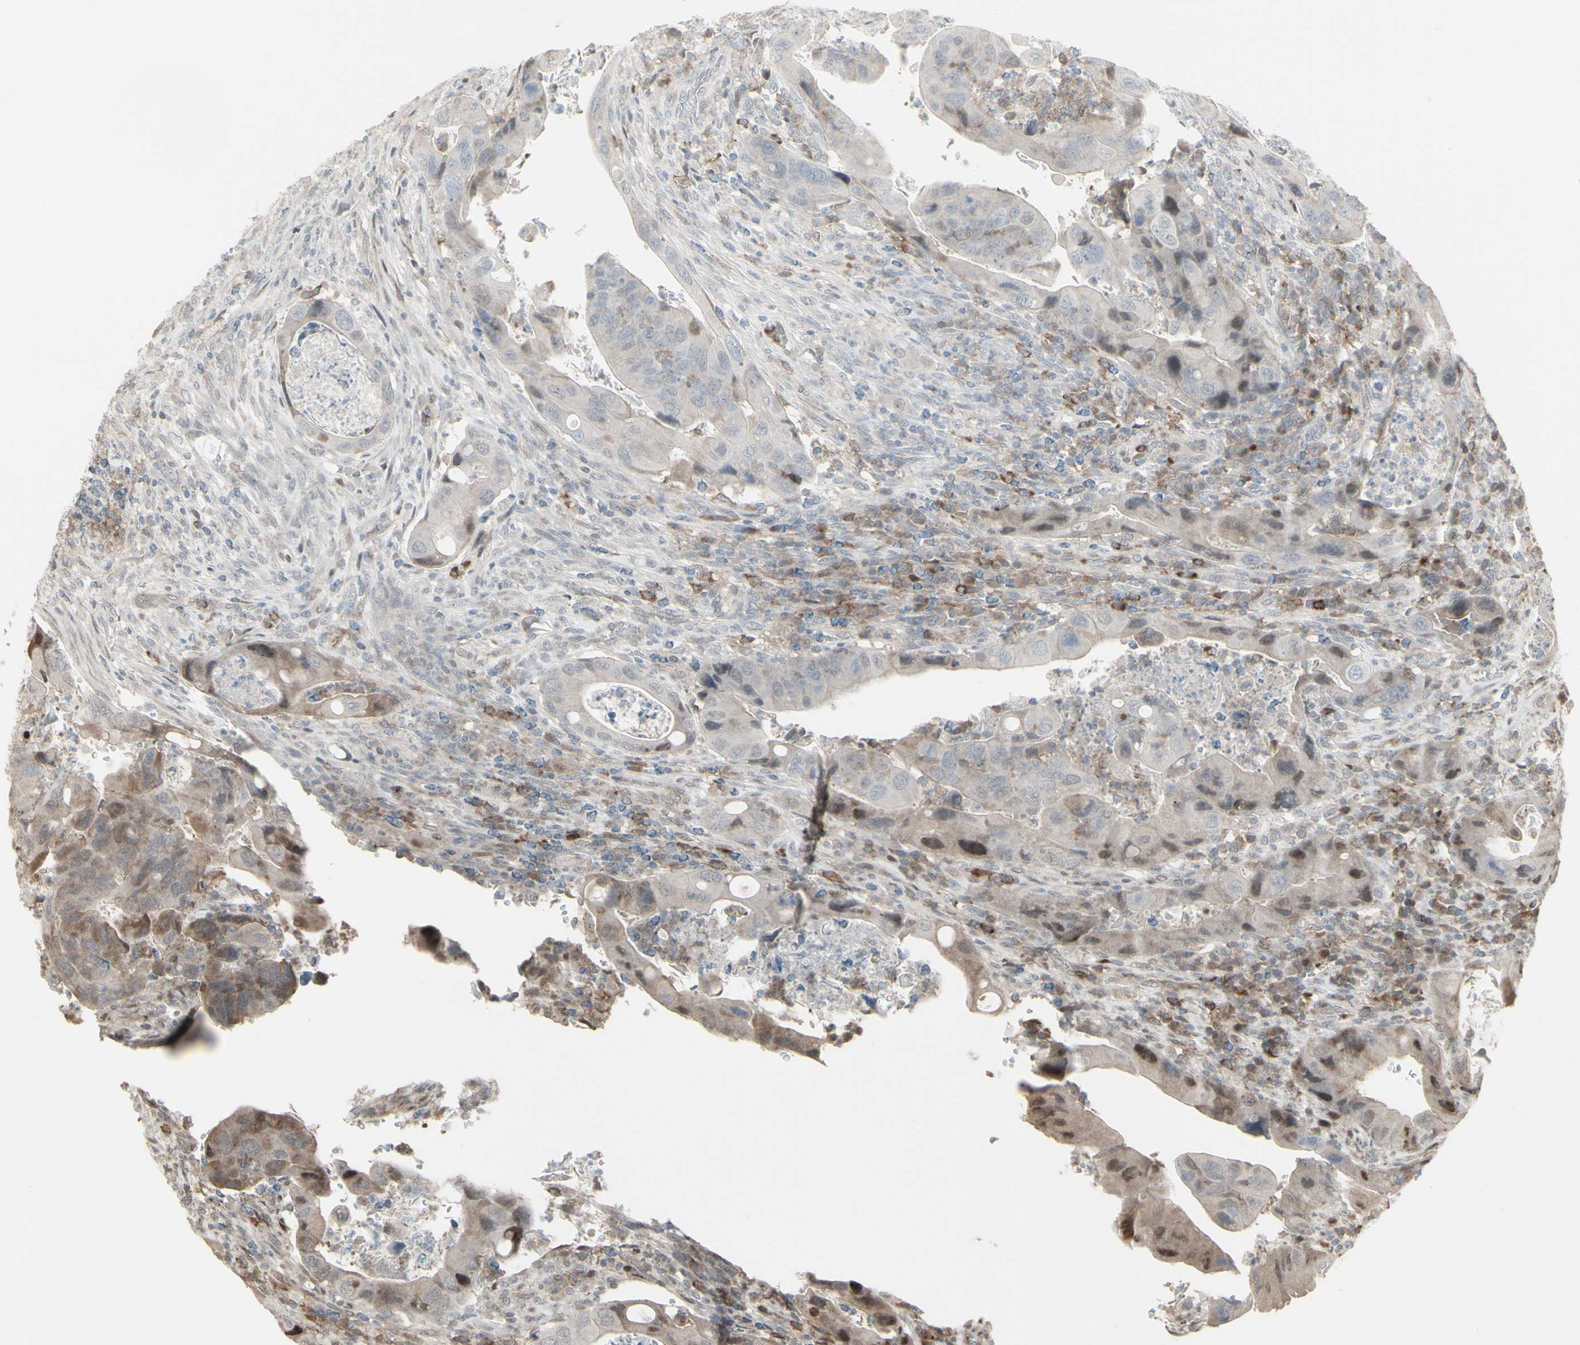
{"staining": {"intensity": "moderate", "quantity": "<25%", "location": "nuclear"}, "tissue": "colorectal cancer", "cell_type": "Tumor cells", "image_type": "cancer", "snomed": [{"axis": "morphology", "description": "Adenocarcinoma, NOS"}, {"axis": "topography", "description": "Rectum"}], "caption": "The photomicrograph exhibits immunohistochemical staining of adenocarcinoma (colorectal). There is moderate nuclear staining is identified in about <25% of tumor cells.", "gene": "CD33", "patient": {"sex": "female", "age": 57}}